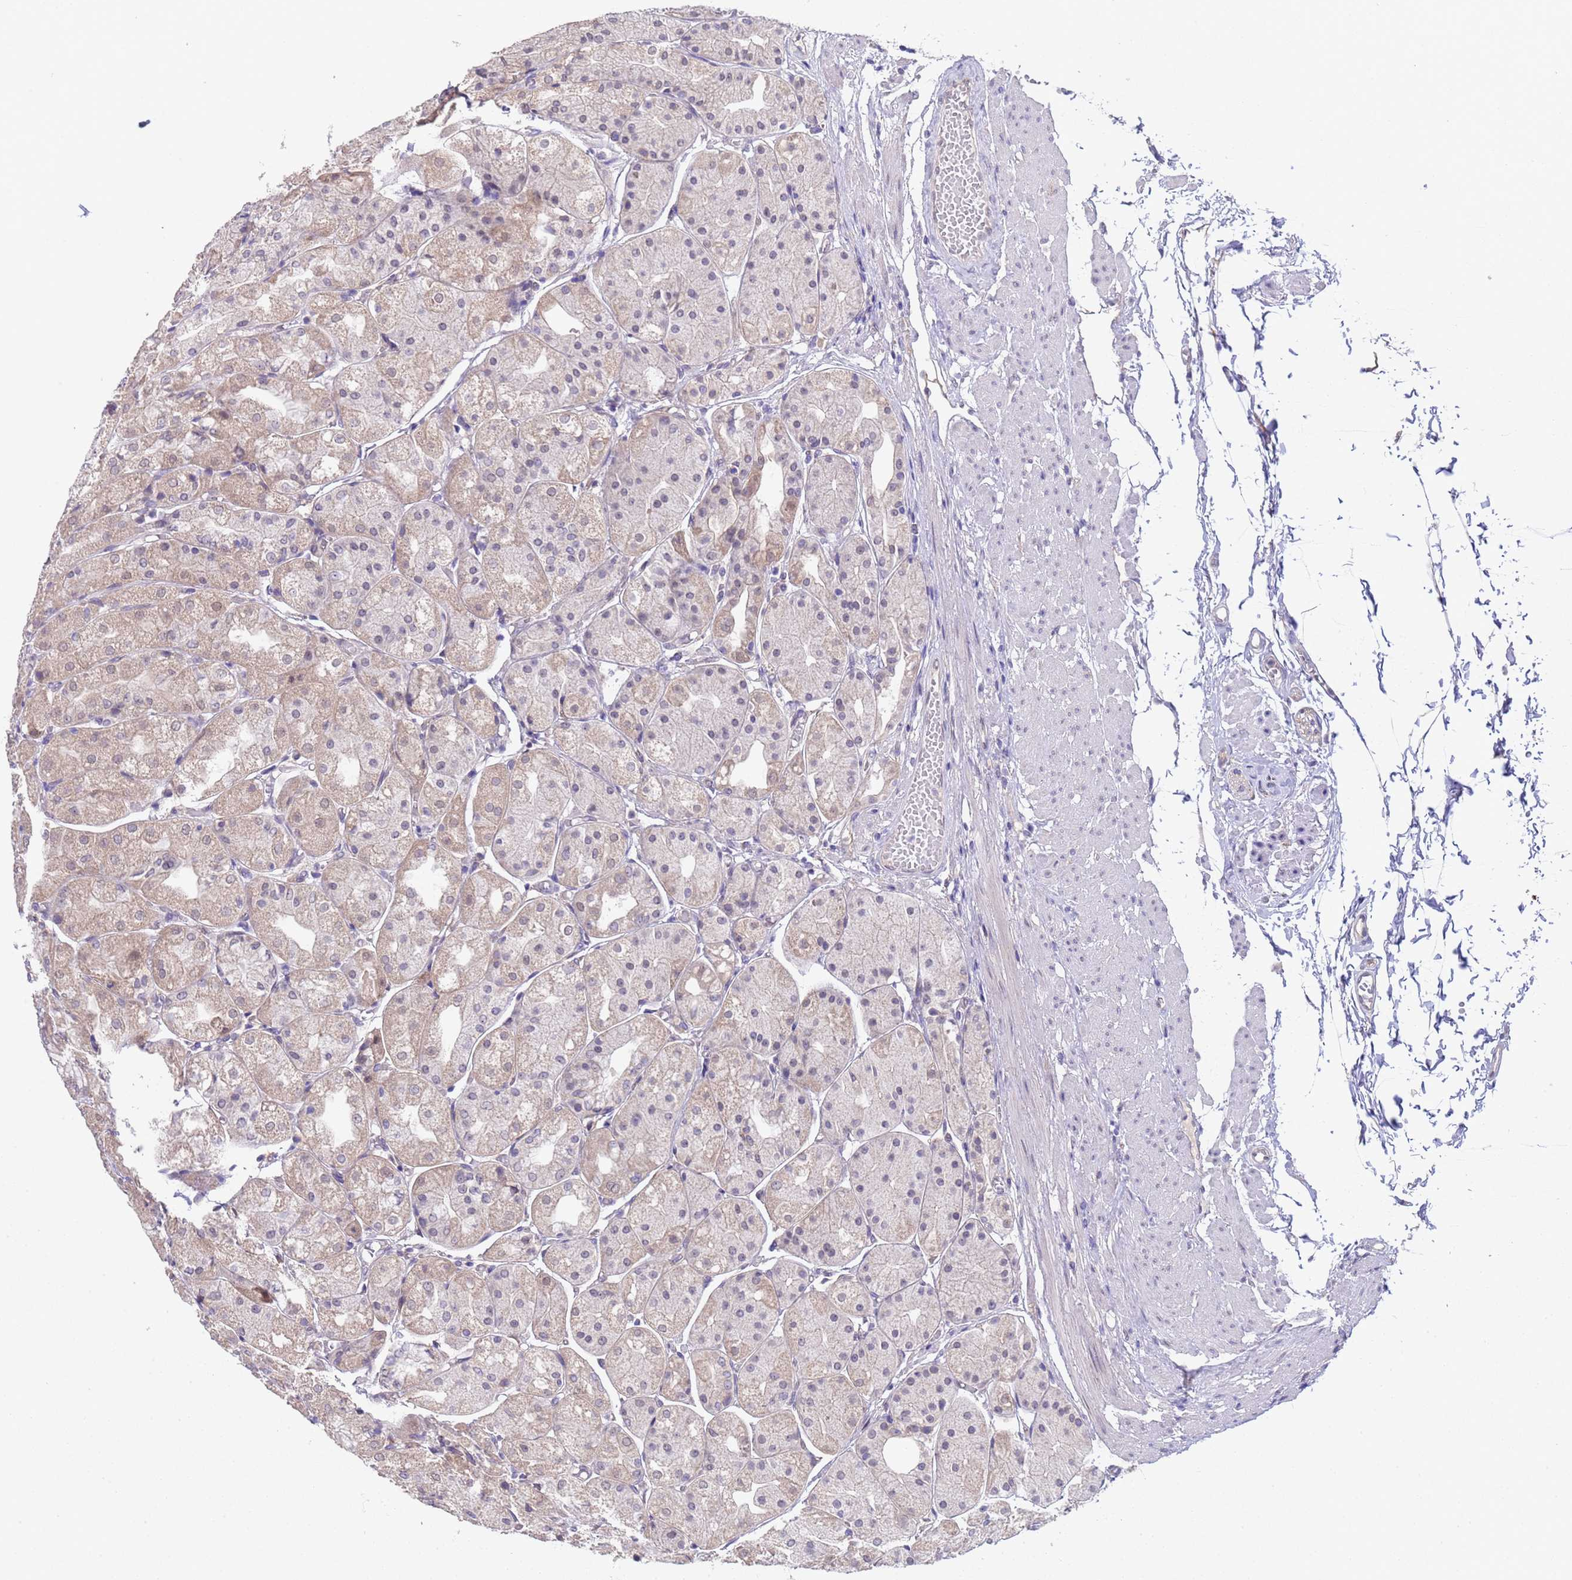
{"staining": {"intensity": "weak", "quantity": "25%-75%", "location": "cytoplasmic/membranous,nuclear"}, "tissue": "stomach", "cell_type": "Glandular cells", "image_type": "normal", "snomed": [{"axis": "morphology", "description": "Normal tissue, NOS"}, {"axis": "topography", "description": "Stomach, upper"}], "caption": "This micrograph displays immunohistochemistry (IHC) staining of benign stomach, with low weak cytoplasmic/membranous,nuclear expression in approximately 25%-75% of glandular cells.", "gene": "TRMT10A", "patient": {"sex": "male", "age": 72}}